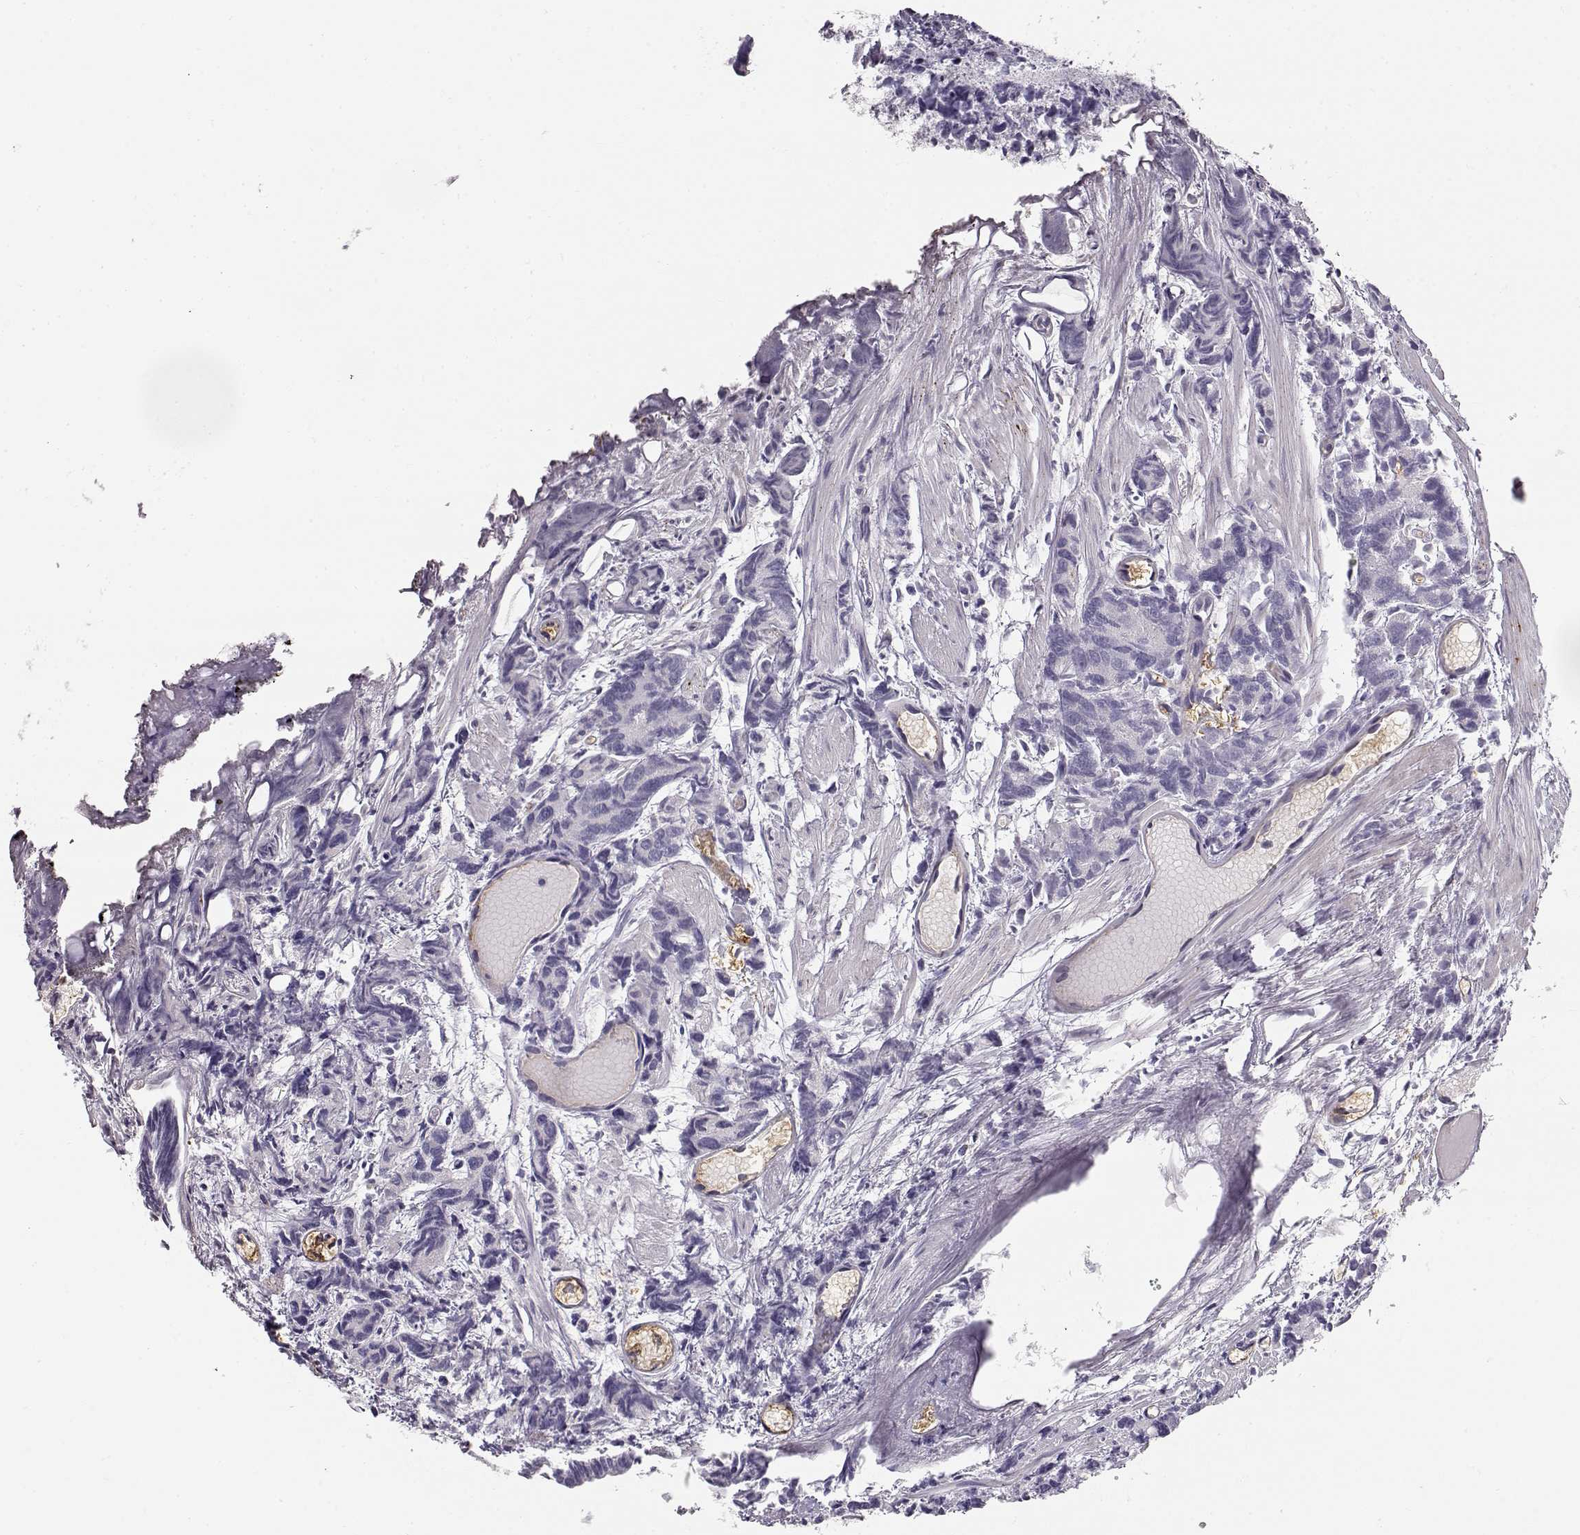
{"staining": {"intensity": "negative", "quantity": "none", "location": "none"}, "tissue": "prostate cancer", "cell_type": "Tumor cells", "image_type": "cancer", "snomed": [{"axis": "morphology", "description": "Adenocarcinoma, High grade"}, {"axis": "topography", "description": "Prostate"}], "caption": "Micrograph shows no protein expression in tumor cells of prostate cancer (high-grade adenocarcinoma) tissue.", "gene": "TTC26", "patient": {"sex": "male", "age": 77}}